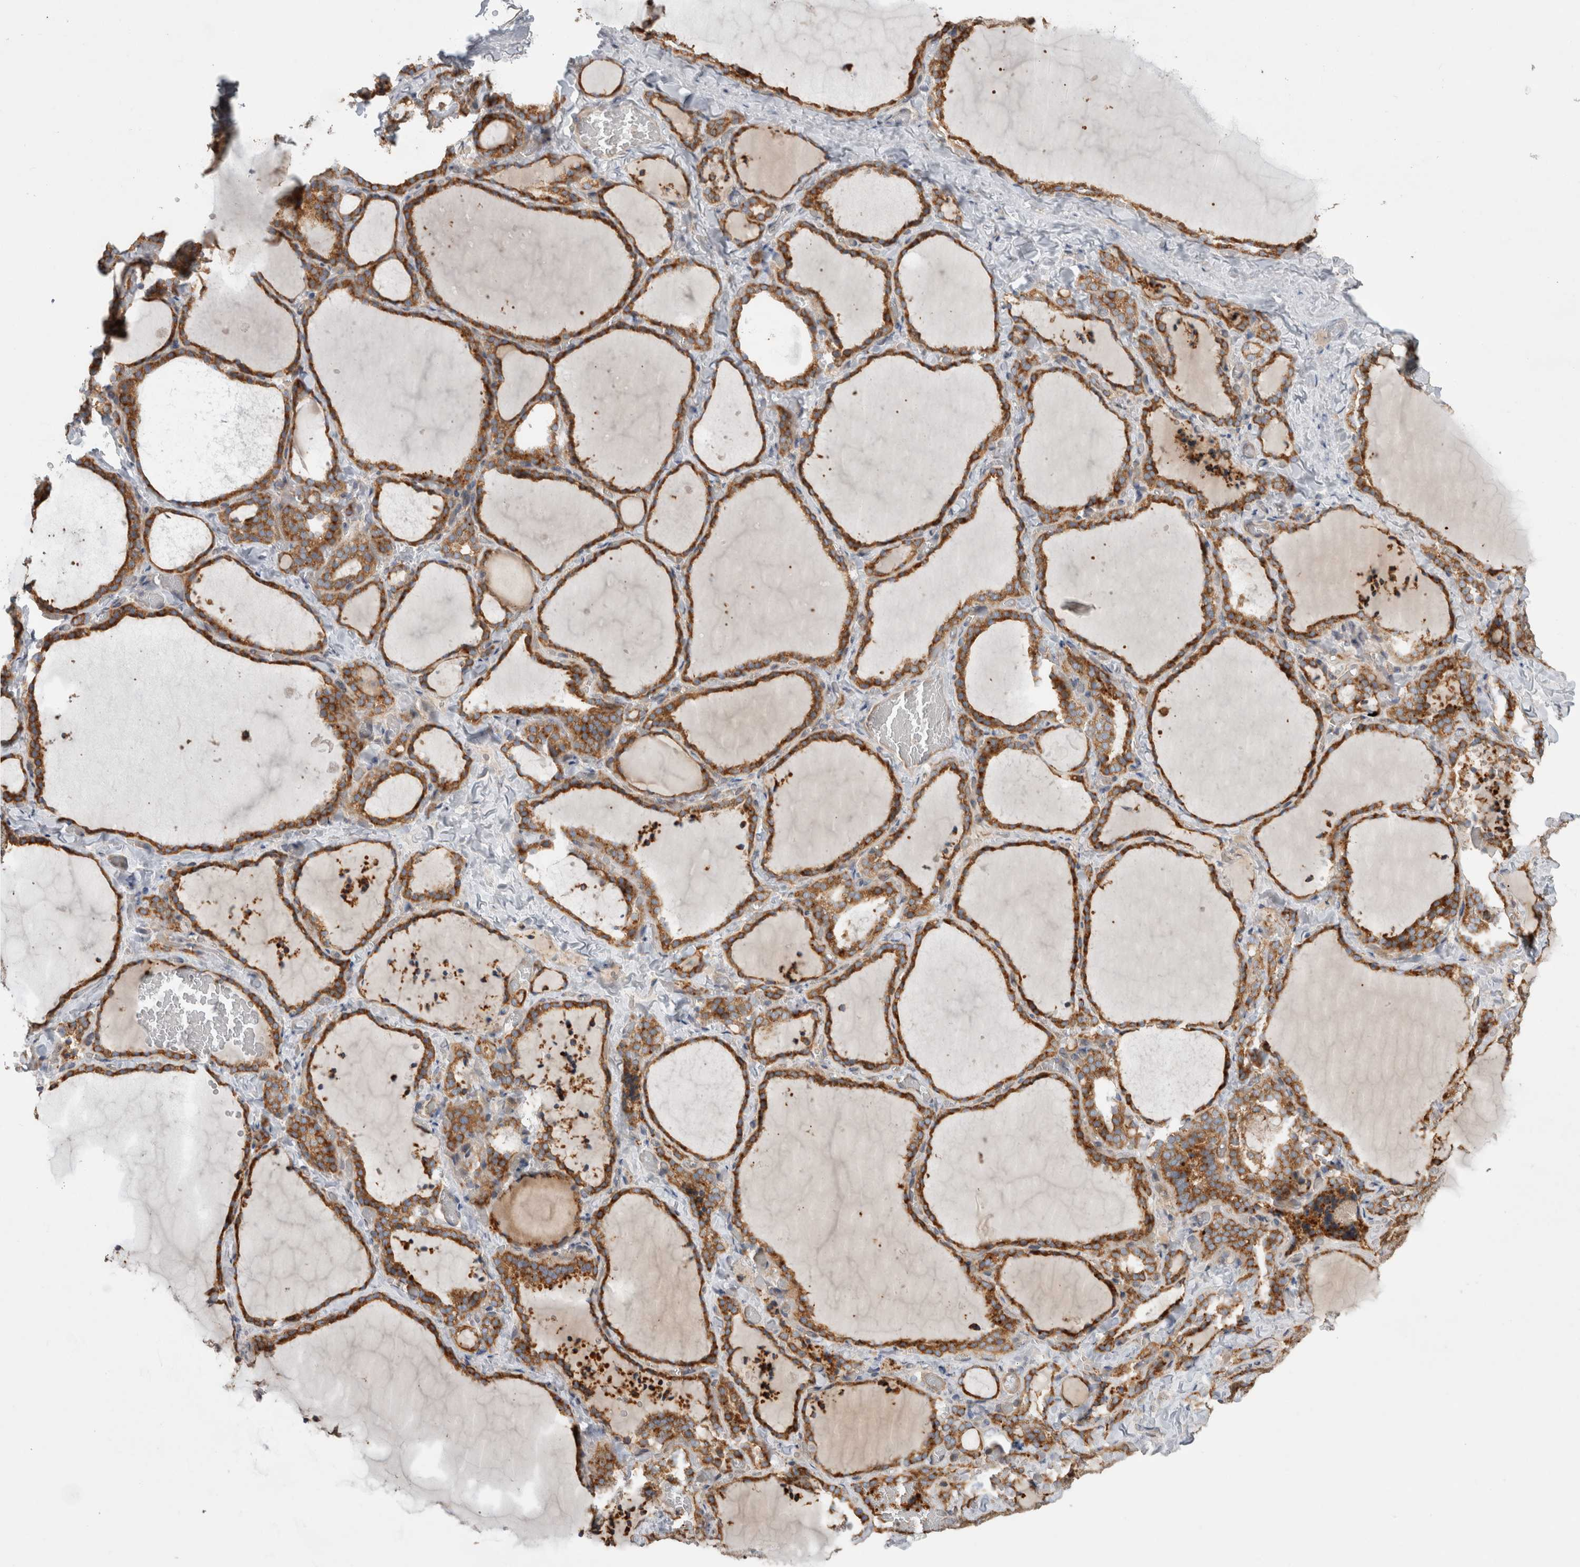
{"staining": {"intensity": "strong", "quantity": ">75%", "location": "cytoplasmic/membranous"}, "tissue": "thyroid gland", "cell_type": "Glandular cells", "image_type": "normal", "snomed": [{"axis": "morphology", "description": "Normal tissue, NOS"}, {"axis": "topography", "description": "Thyroid gland"}], "caption": "DAB (3,3'-diaminobenzidine) immunohistochemical staining of unremarkable human thyroid gland exhibits strong cytoplasmic/membranous protein positivity in approximately >75% of glandular cells.", "gene": "PDCD10", "patient": {"sex": "female", "age": 22}}